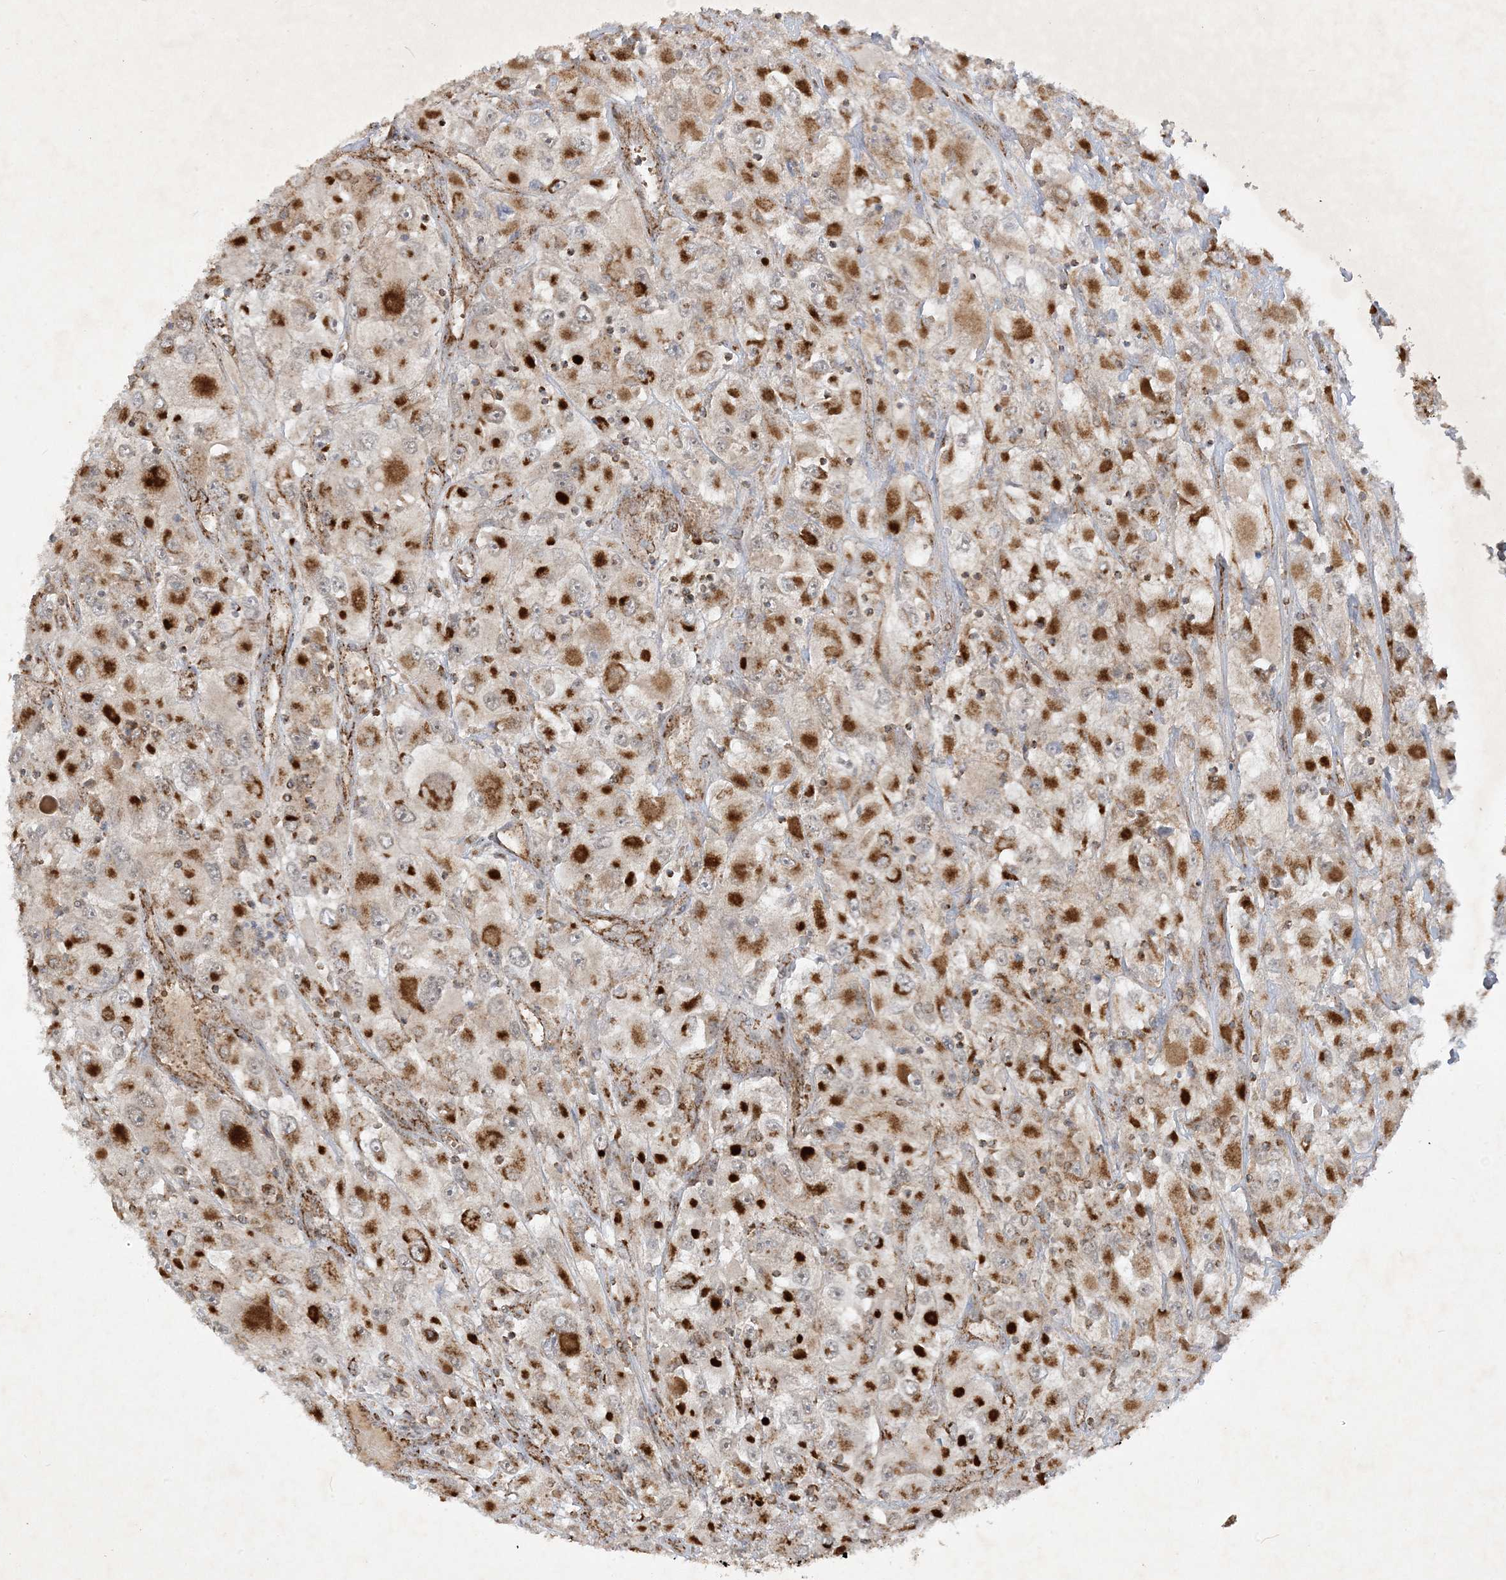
{"staining": {"intensity": "strong", "quantity": "25%-75%", "location": "cytoplasmic/membranous"}, "tissue": "renal cancer", "cell_type": "Tumor cells", "image_type": "cancer", "snomed": [{"axis": "morphology", "description": "Adenocarcinoma, NOS"}, {"axis": "topography", "description": "Kidney"}], "caption": "Immunohistochemical staining of human renal adenocarcinoma displays high levels of strong cytoplasmic/membranous positivity in approximately 25%-75% of tumor cells. Using DAB (brown) and hematoxylin (blue) stains, captured at high magnification using brightfield microscopy.", "gene": "NDUFAF3", "patient": {"sex": "female", "age": 52}}